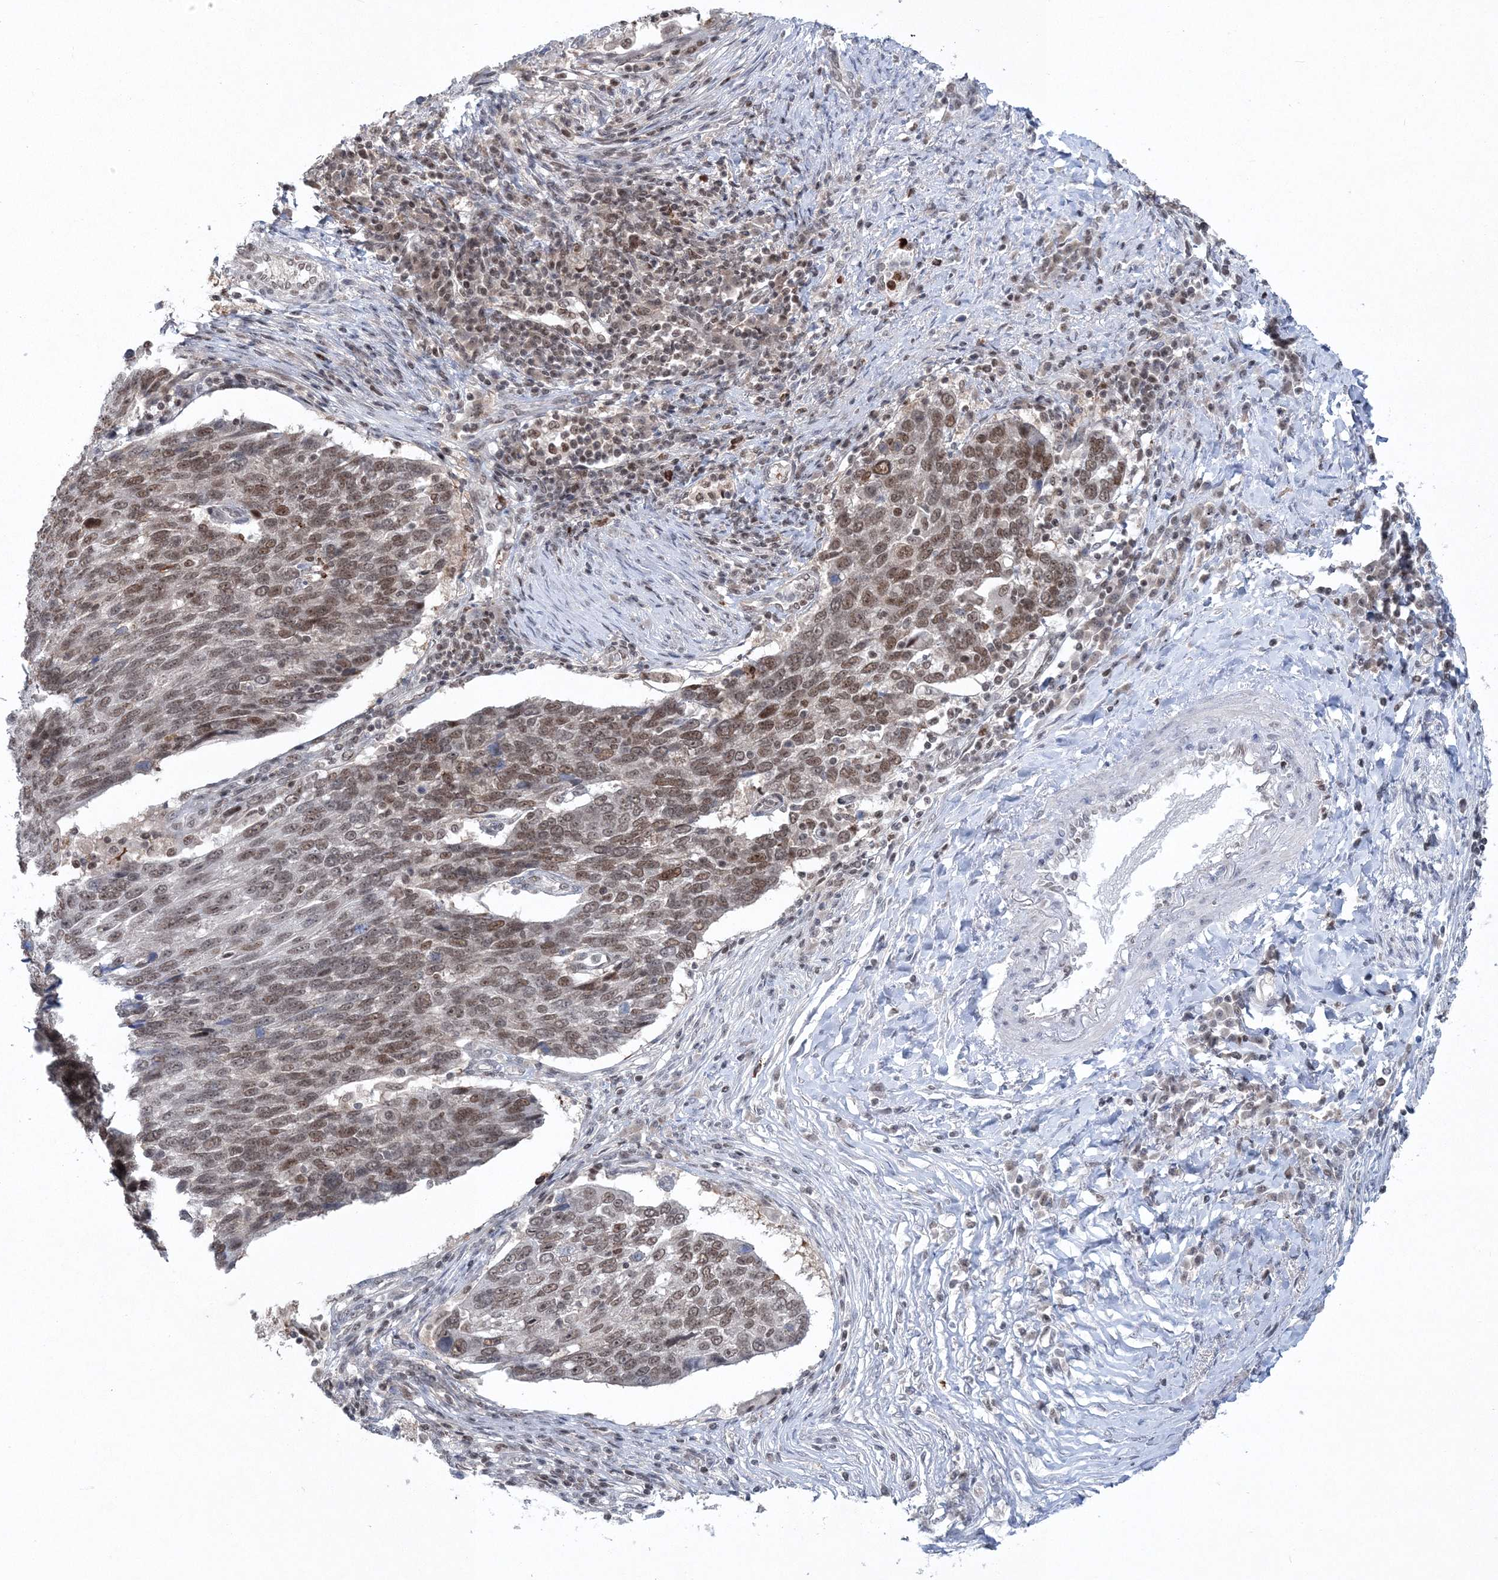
{"staining": {"intensity": "moderate", "quantity": ">75%", "location": "nuclear"}, "tissue": "lung cancer", "cell_type": "Tumor cells", "image_type": "cancer", "snomed": [{"axis": "morphology", "description": "Squamous cell carcinoma, NOS"}, {"axis": "topography", "description": "Lung"}], "caption": "Squamous cell carcinoma (lung) tissue reveals moderate nuclear positivity in approximately >75% of tumor cells", "gene": "PDS5A", "patient": {"sex": "male", "age": 66}}